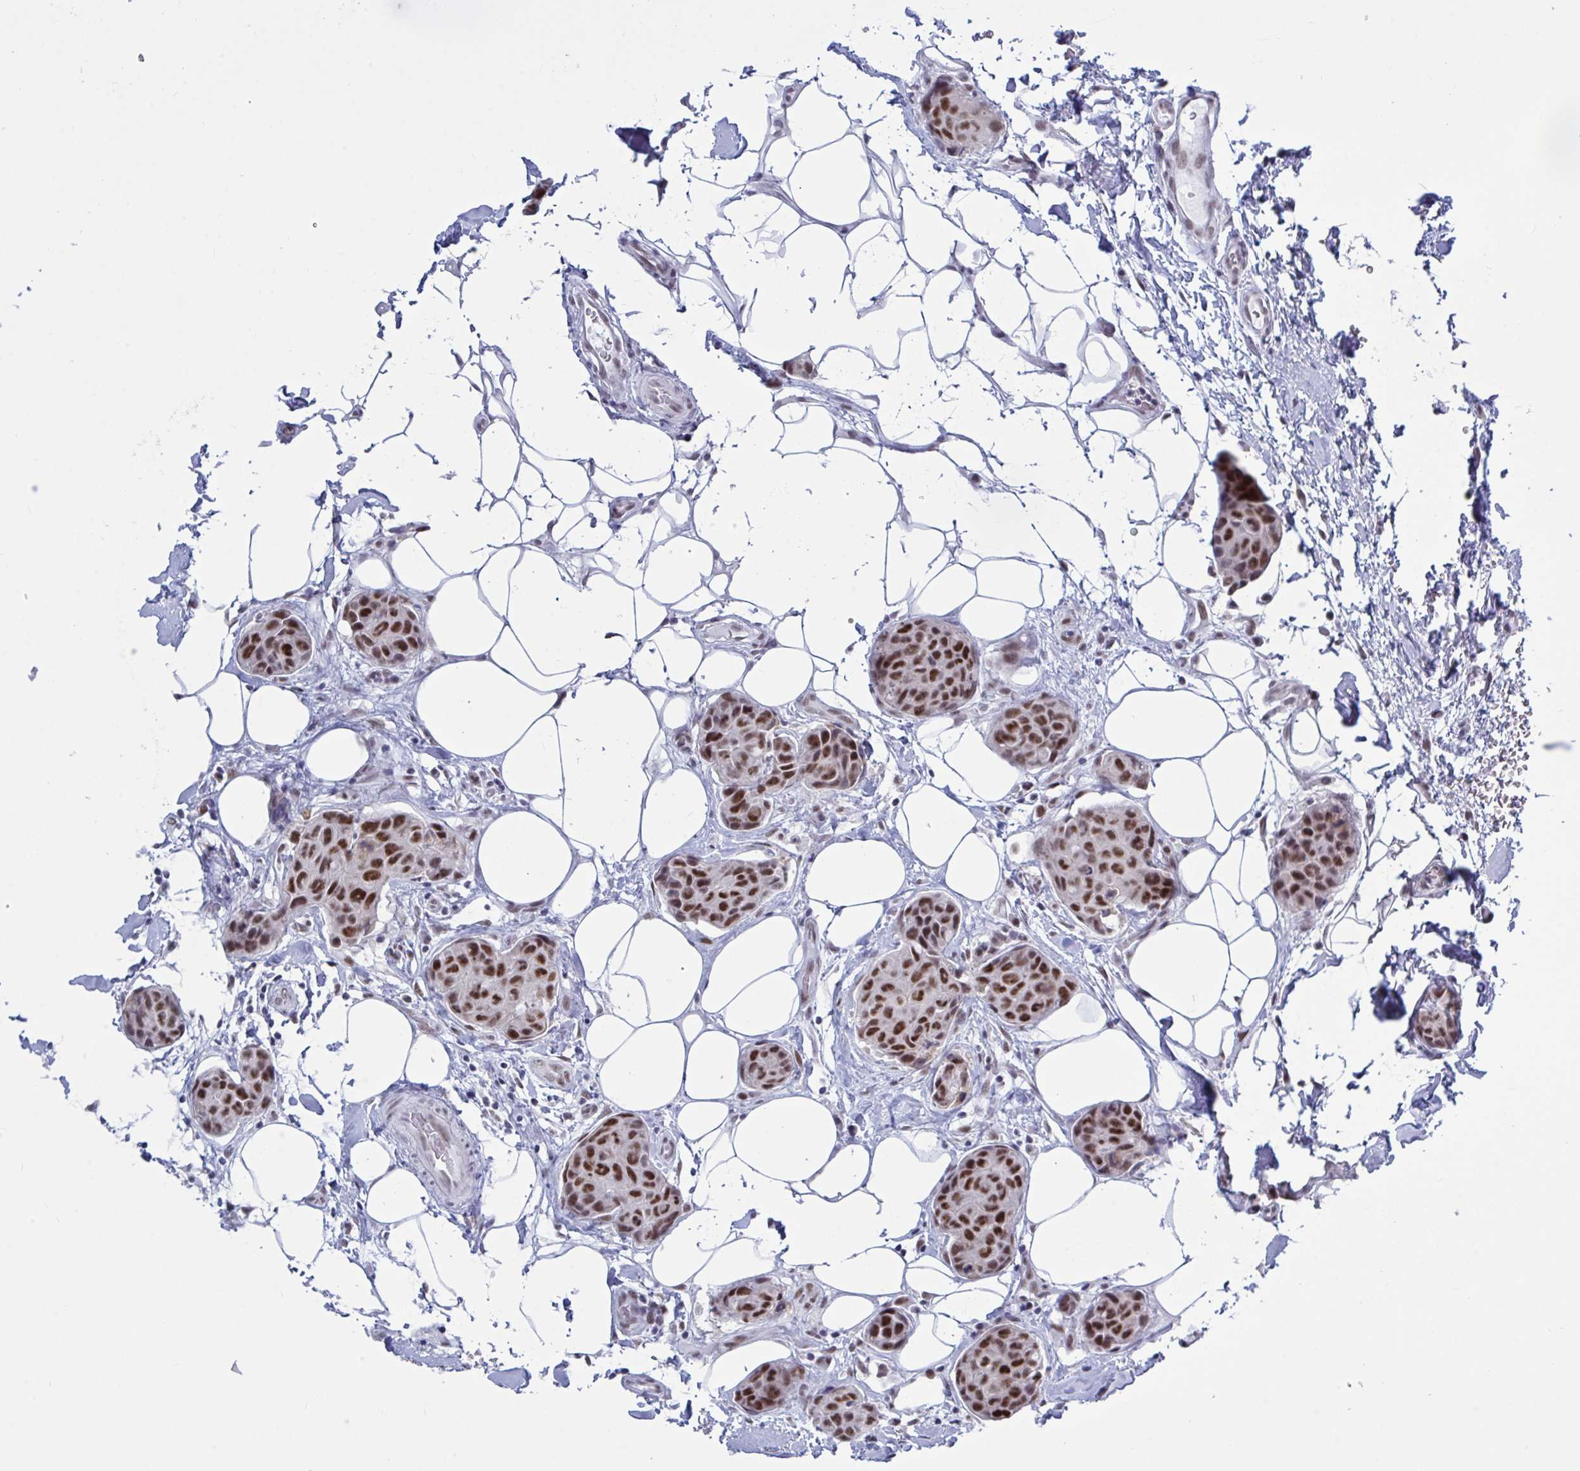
{"staining": {"intensity": "strong", "quantity": ">75%", "location": "nuclear"}, "tissue": "breast cancer", "cell_type": "Tumor cells", "image_type": "cancer", "snomed": [{"axis": "morphology", "description": "Duct carcinoma"}, {"axis": "topography", "description": "Breast"}, {"axis": "topography", "description": "Lymph node"}], "caption": "Immunohistochemical staining of human breast intraductal carcinoma exhibits strong nuclear protein expression in approximately >75% of tumor cells.", "gene": "PPP1R10", "patient": {"sex": "female", "age": 80}}